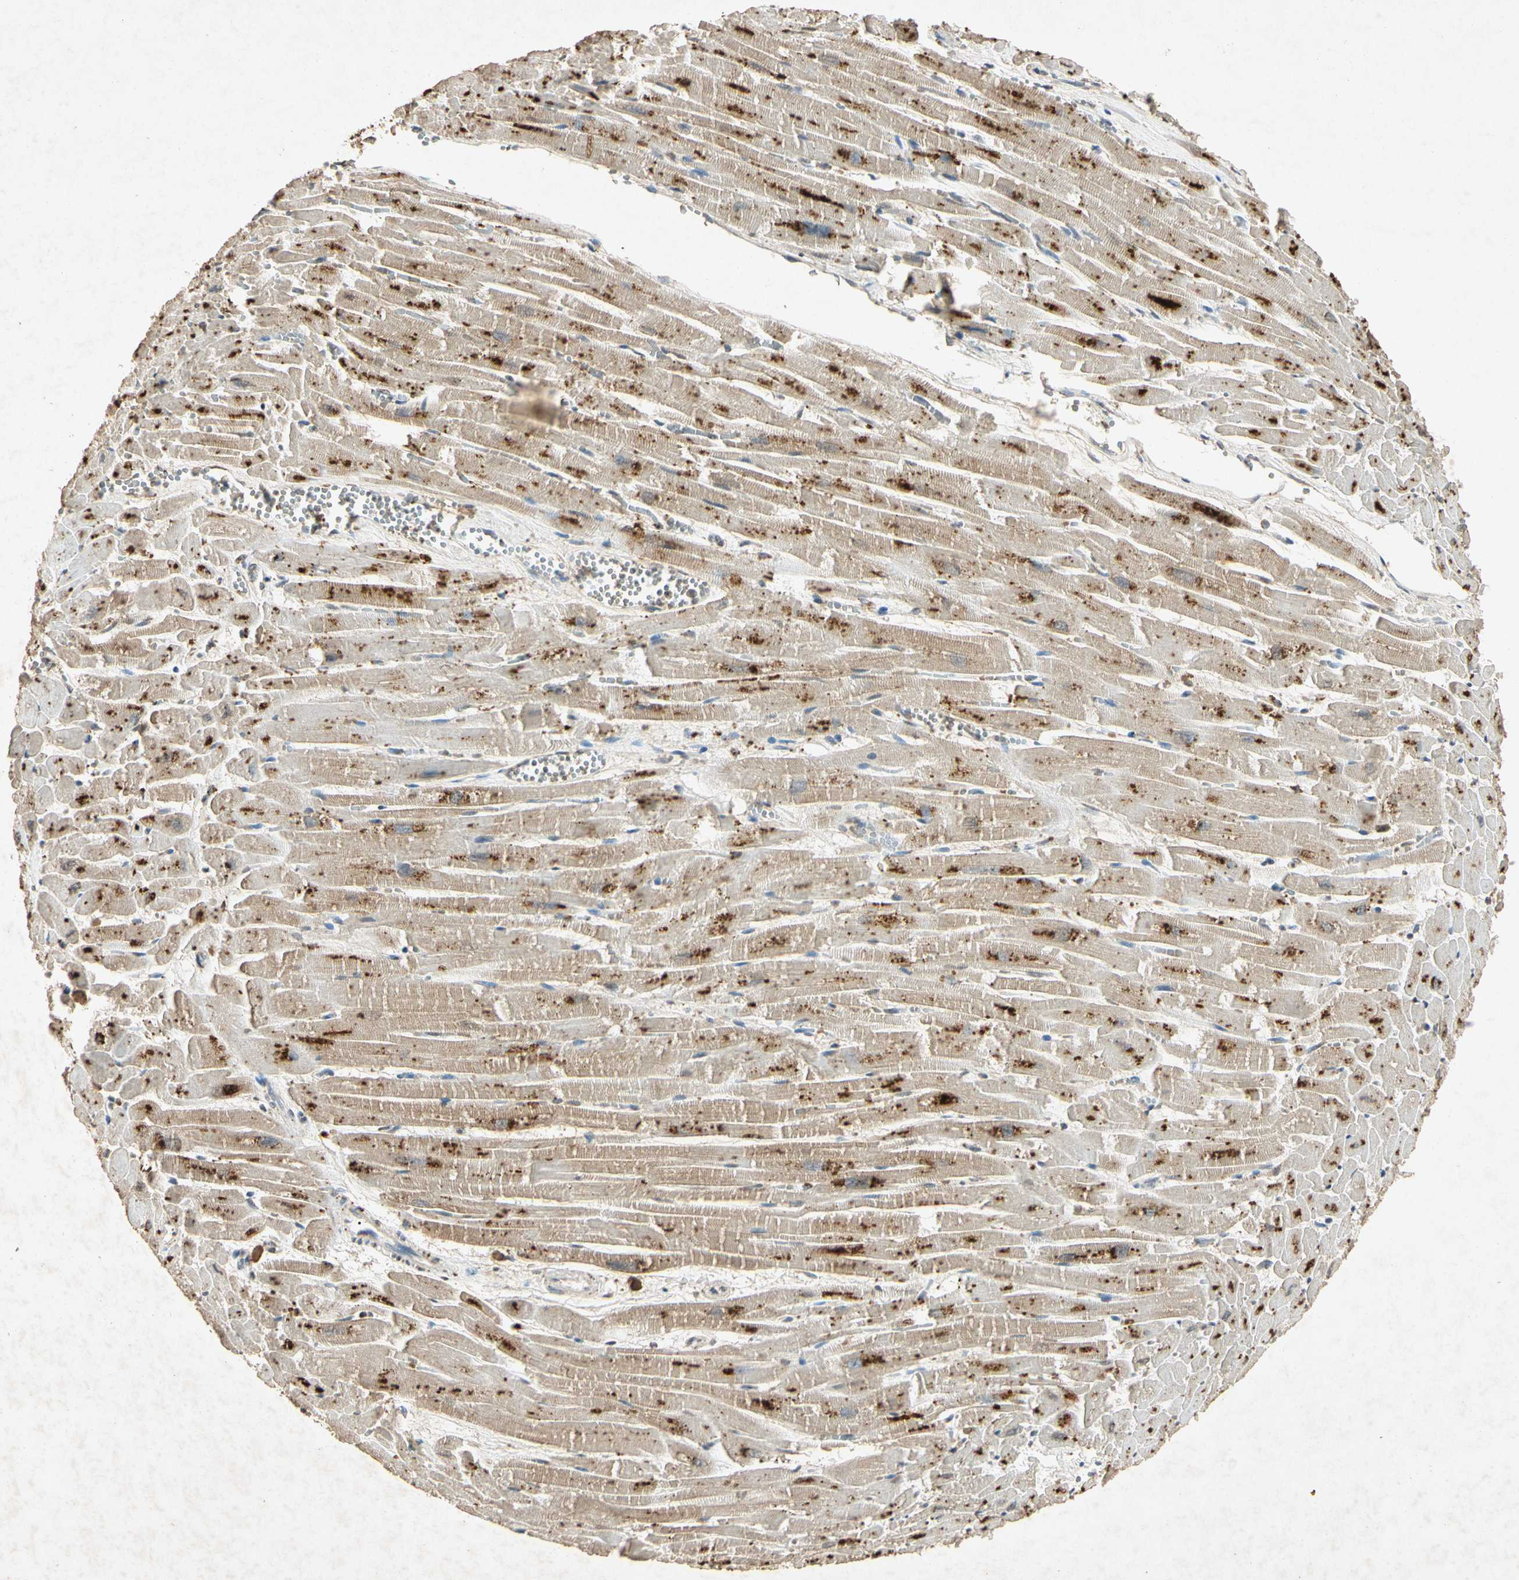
{"staining": {"intensity": "moderate", "quantity": "25%-75%", "location": "cytoplasmic/membranous"}, "tissue": "heart muscle", "cell_type": "Cardiomyocytes", "image_type": "normal", "snomed": [{"axis": "morphology", "description": "Normal tissue, NOS"}, {"axis": "topography", "description": "Heart"}], "caption": "A high-resolution photomicrograph shows IHC staining of benign heart muscle, which reveals moderate cytoplasmic/membranous staining in about 25%-75% of cardiomyocytes.", "gene": "MSRB1", "patient": {"sex": "female", "age": 19}}